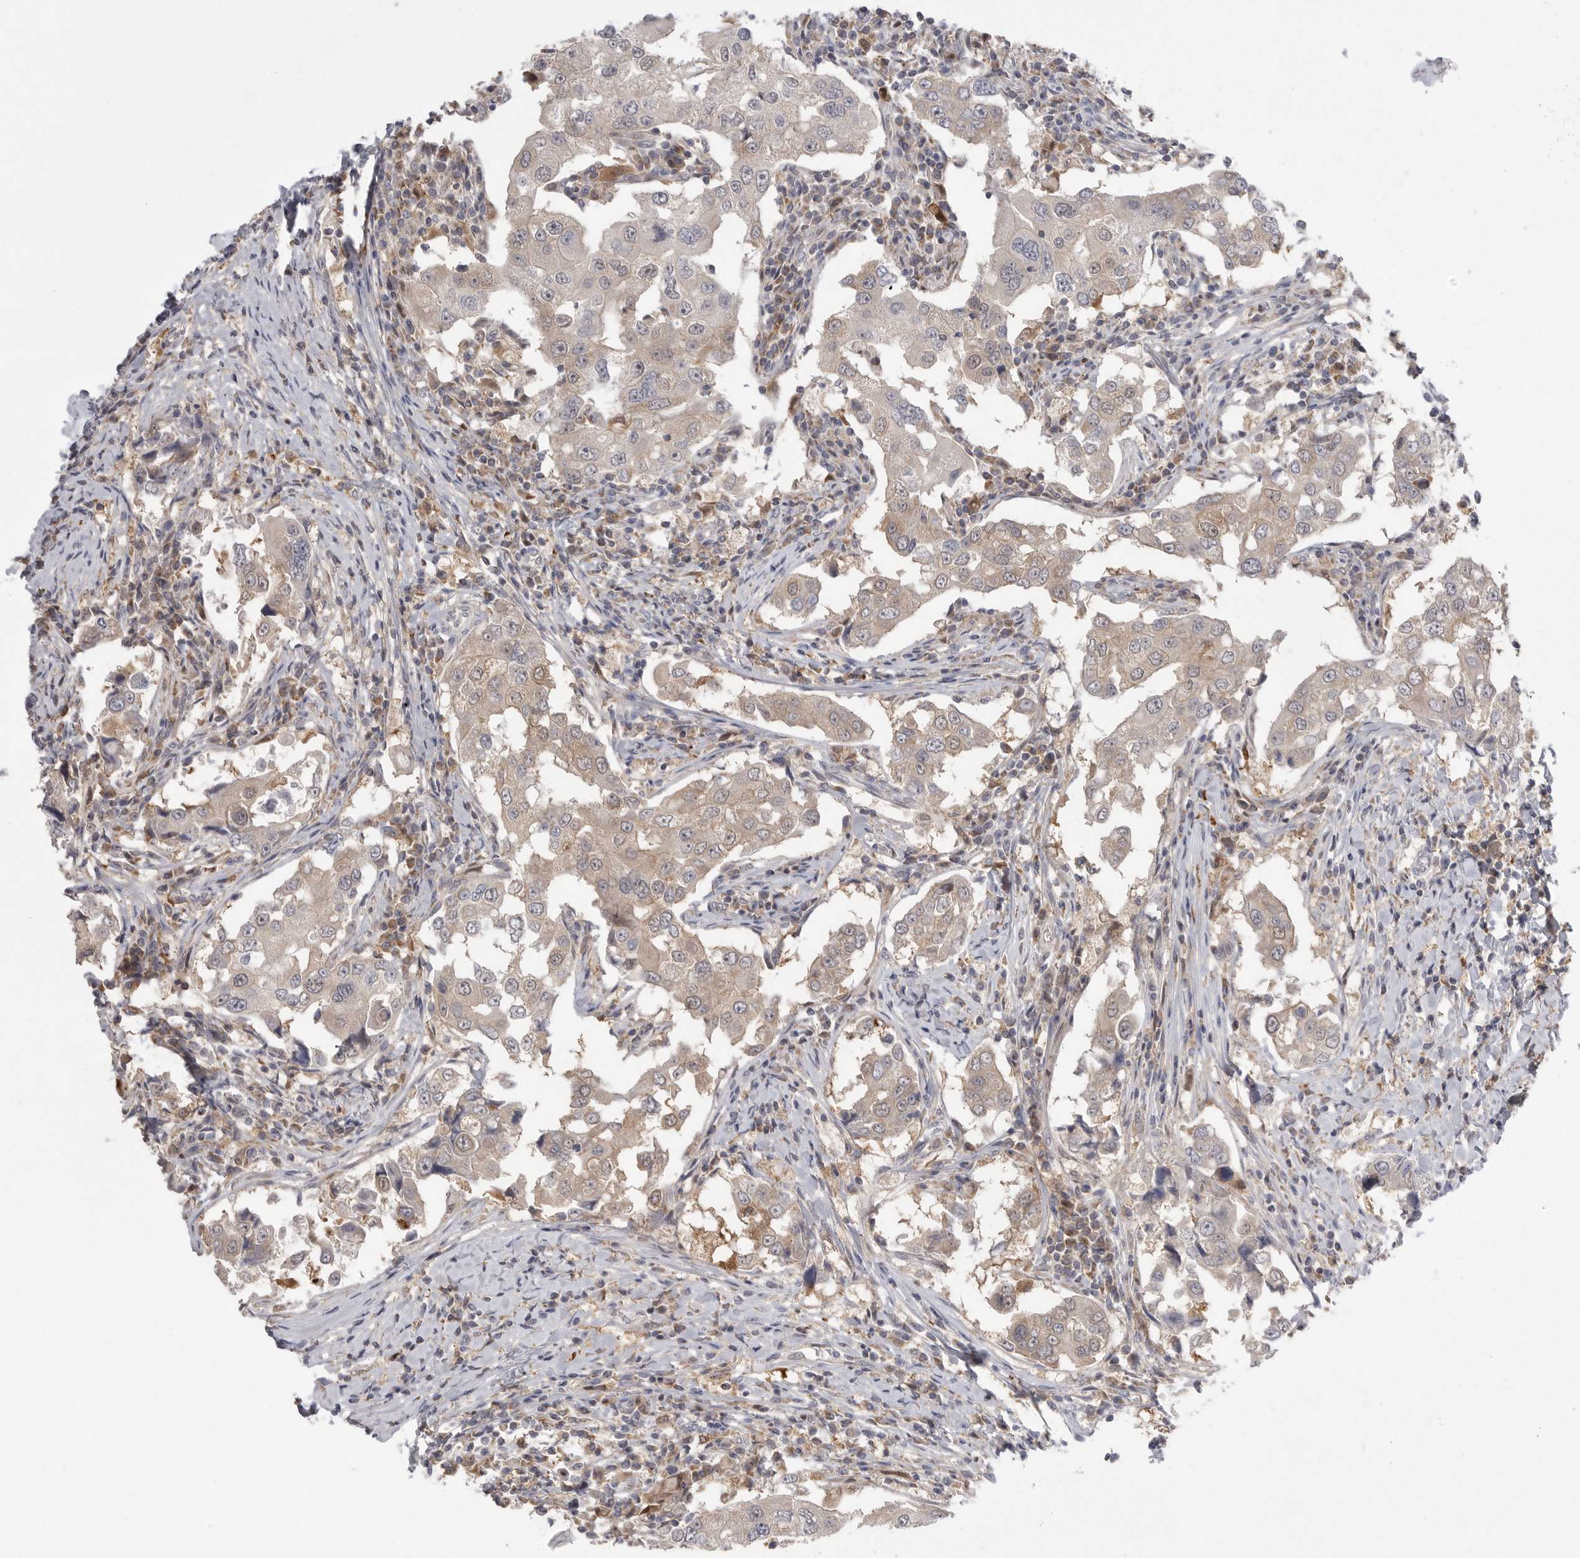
{"staining": {"intensity": "moderate", "quantity": "25%-75%", "location": "cytoplasmic/membranous"}, "tissue": "breast cancer", "cell_type": "Tumor cells", "image_type": "cancer", "snomed": [{"axis": "morphology", "description": "Duct carcinoma"}, {"axis": "topography", "description": "Breast"}], "caption": "Immunohistochemistry (IHC) image of neoplastic tissue: human intraductal carcinoma (breast) stained using immunohistochemistry (IHC) shows medium levels of moderate protein expression localized specifically in the cytoplasmic/membranous of tumor cells, appearing as a cytoplasmic/membranous brown color.", "gene": "KYAT3", "patient": {"sex": "female", "age": 27}}